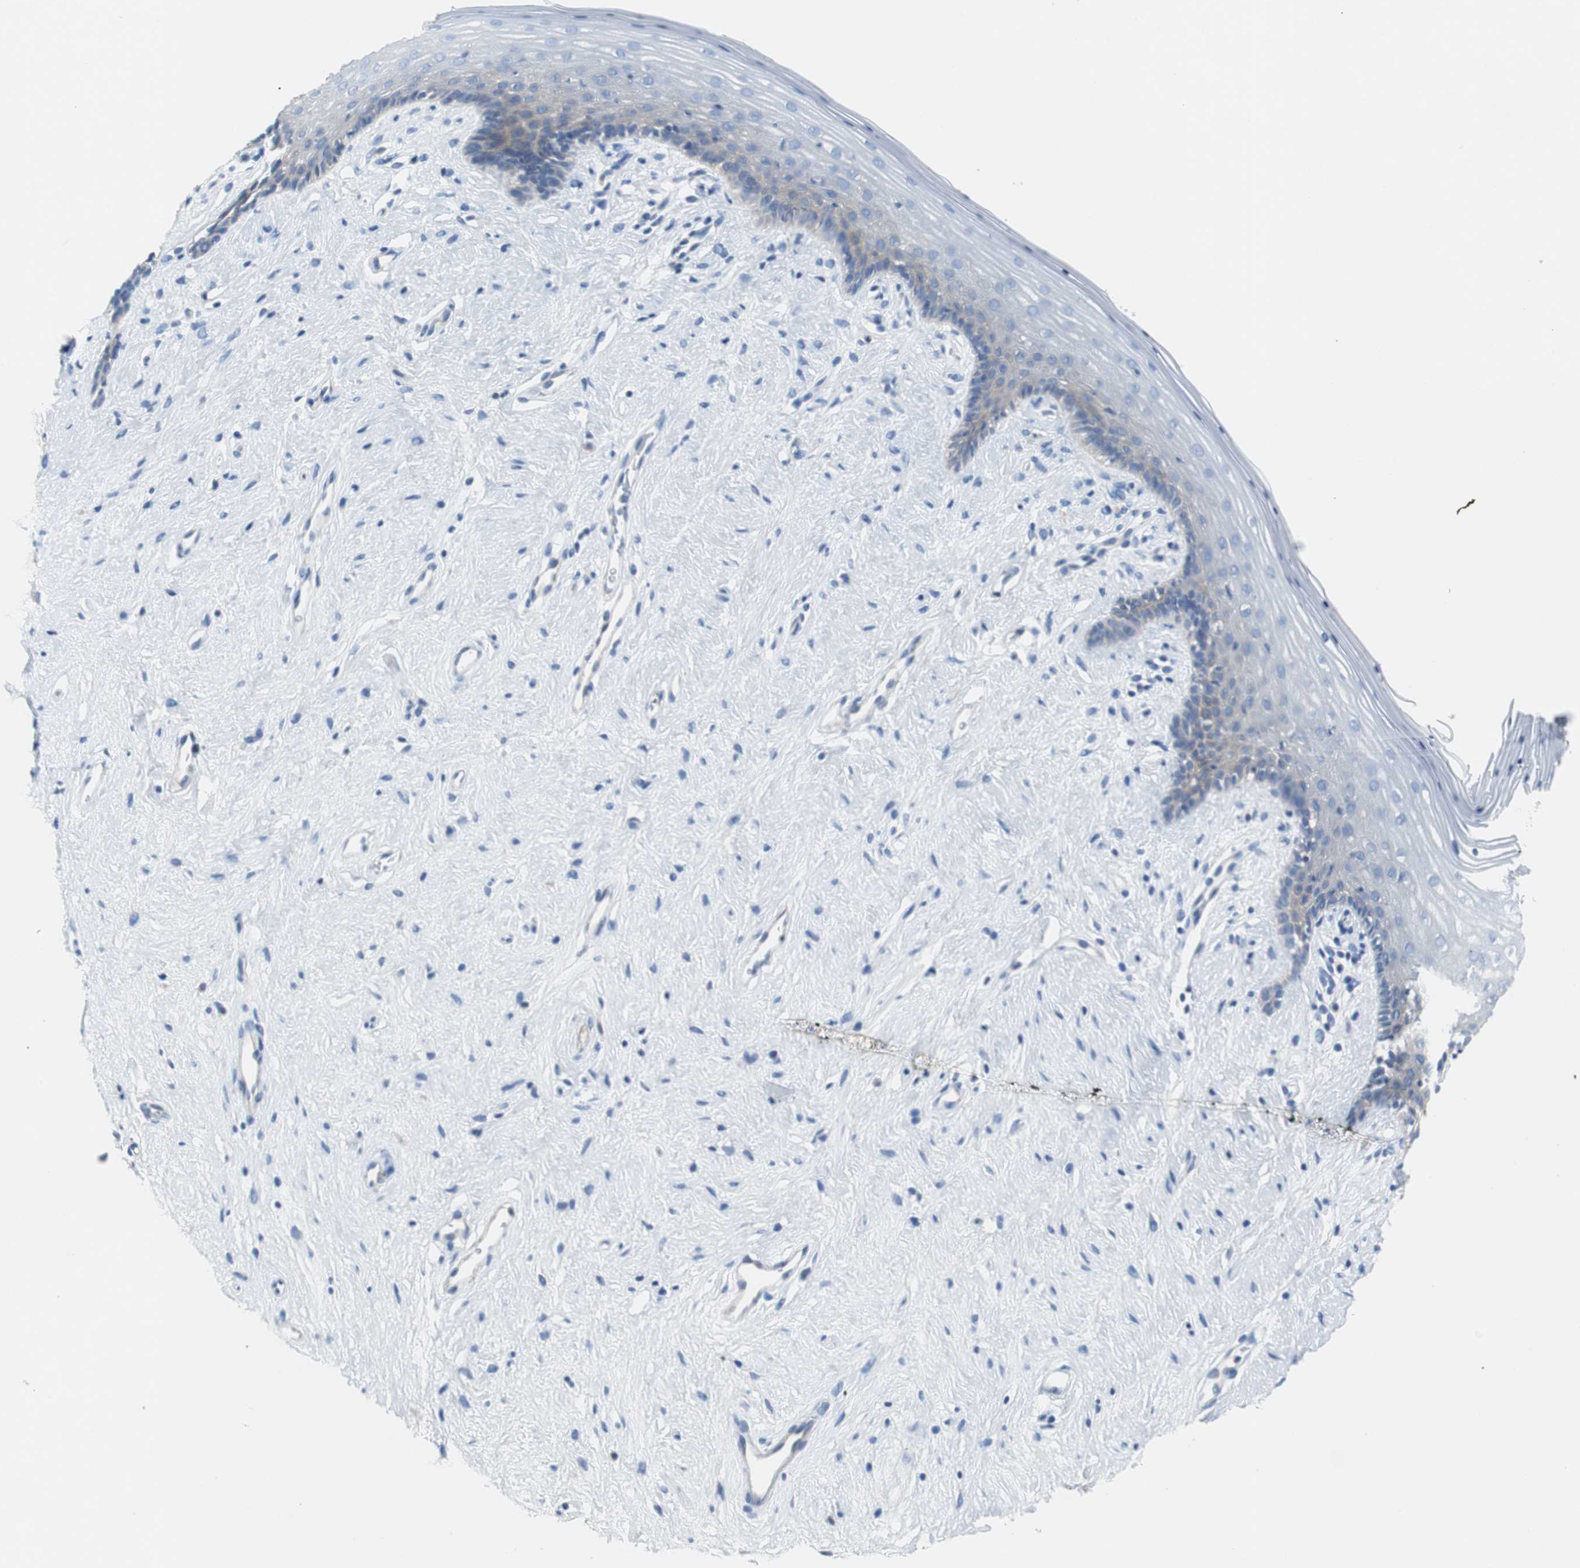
{"staining": {"intensity": "weak", "quantity": "<25%", "location": "cytoplasmic/membranous"}, "tissue": "vagina", "cell_type": "Squamous epithelial cells", "image_type": "normal", "snomed": [{"axis": "morphology", "description": "Normal tissue, NOS"}, {"axis": "topography", "description": "Vagina"}], "caption": "This is a micrograph of immunohistochemistry (IHC) staining of unremarkable vagina, which shows no expression in squamous epithelial cells. (Immunohistochemistry (ihc), brightfield microscopy, high magnification).", "gene": "EEF2K", "patient": {"sex": "female", "age": 44}}